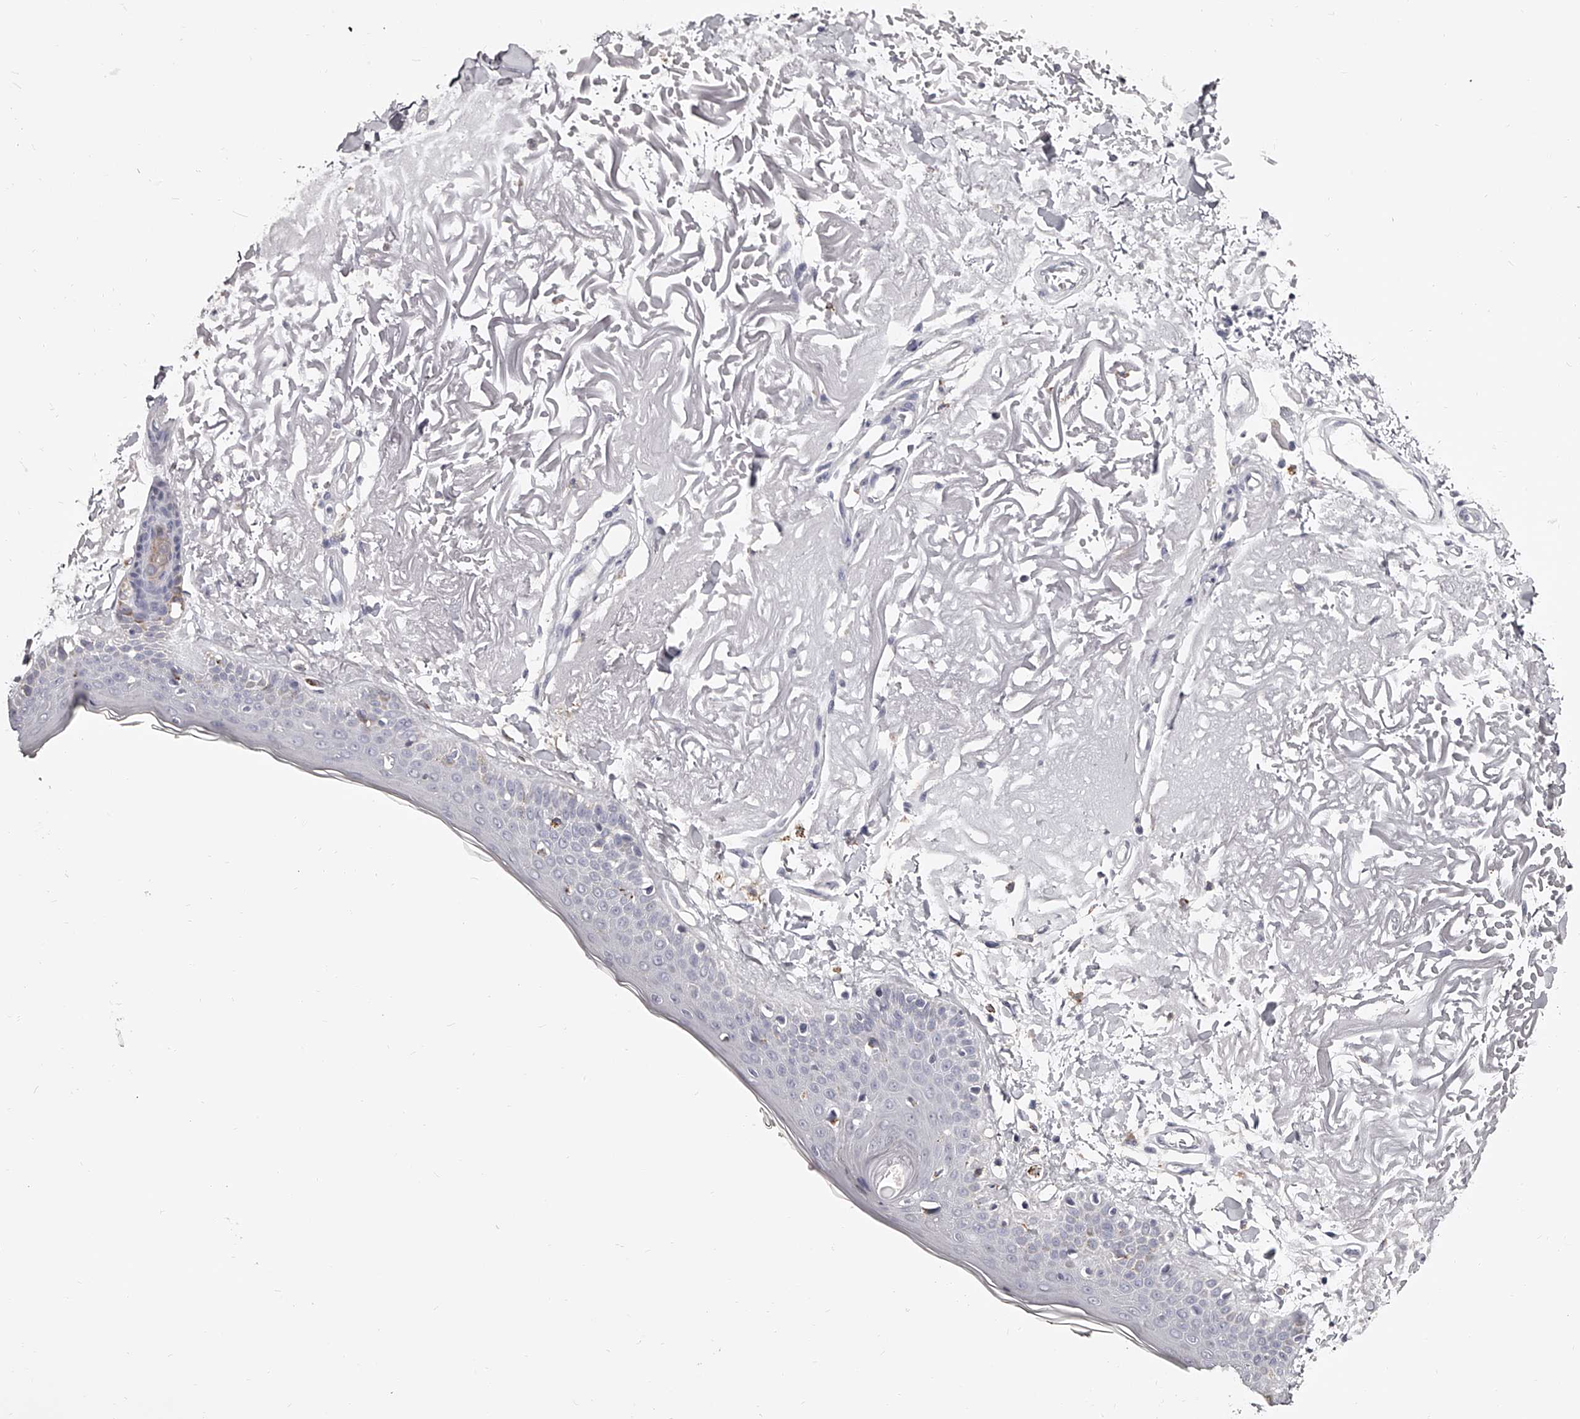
{"staining": {"intensity": "negative", "quantity": "none", "location": "none"}, "tissue": "skin", "cell_type": "Fibroblasts", "image_type": "normal", "snomed": [{"axis": "morphology", "description": "Normal tissue, NOS"}, {"axis": "topography", "description": "Skin"}, {"axis": "topography", "description": "Skeletal muscle"}], "caption": "Immunohistochemistry (IHC) of benign skin shows no staining in fibroblasts.", "gene": "PACSIN1", "patient": {"sex": "male", "age": 83}}